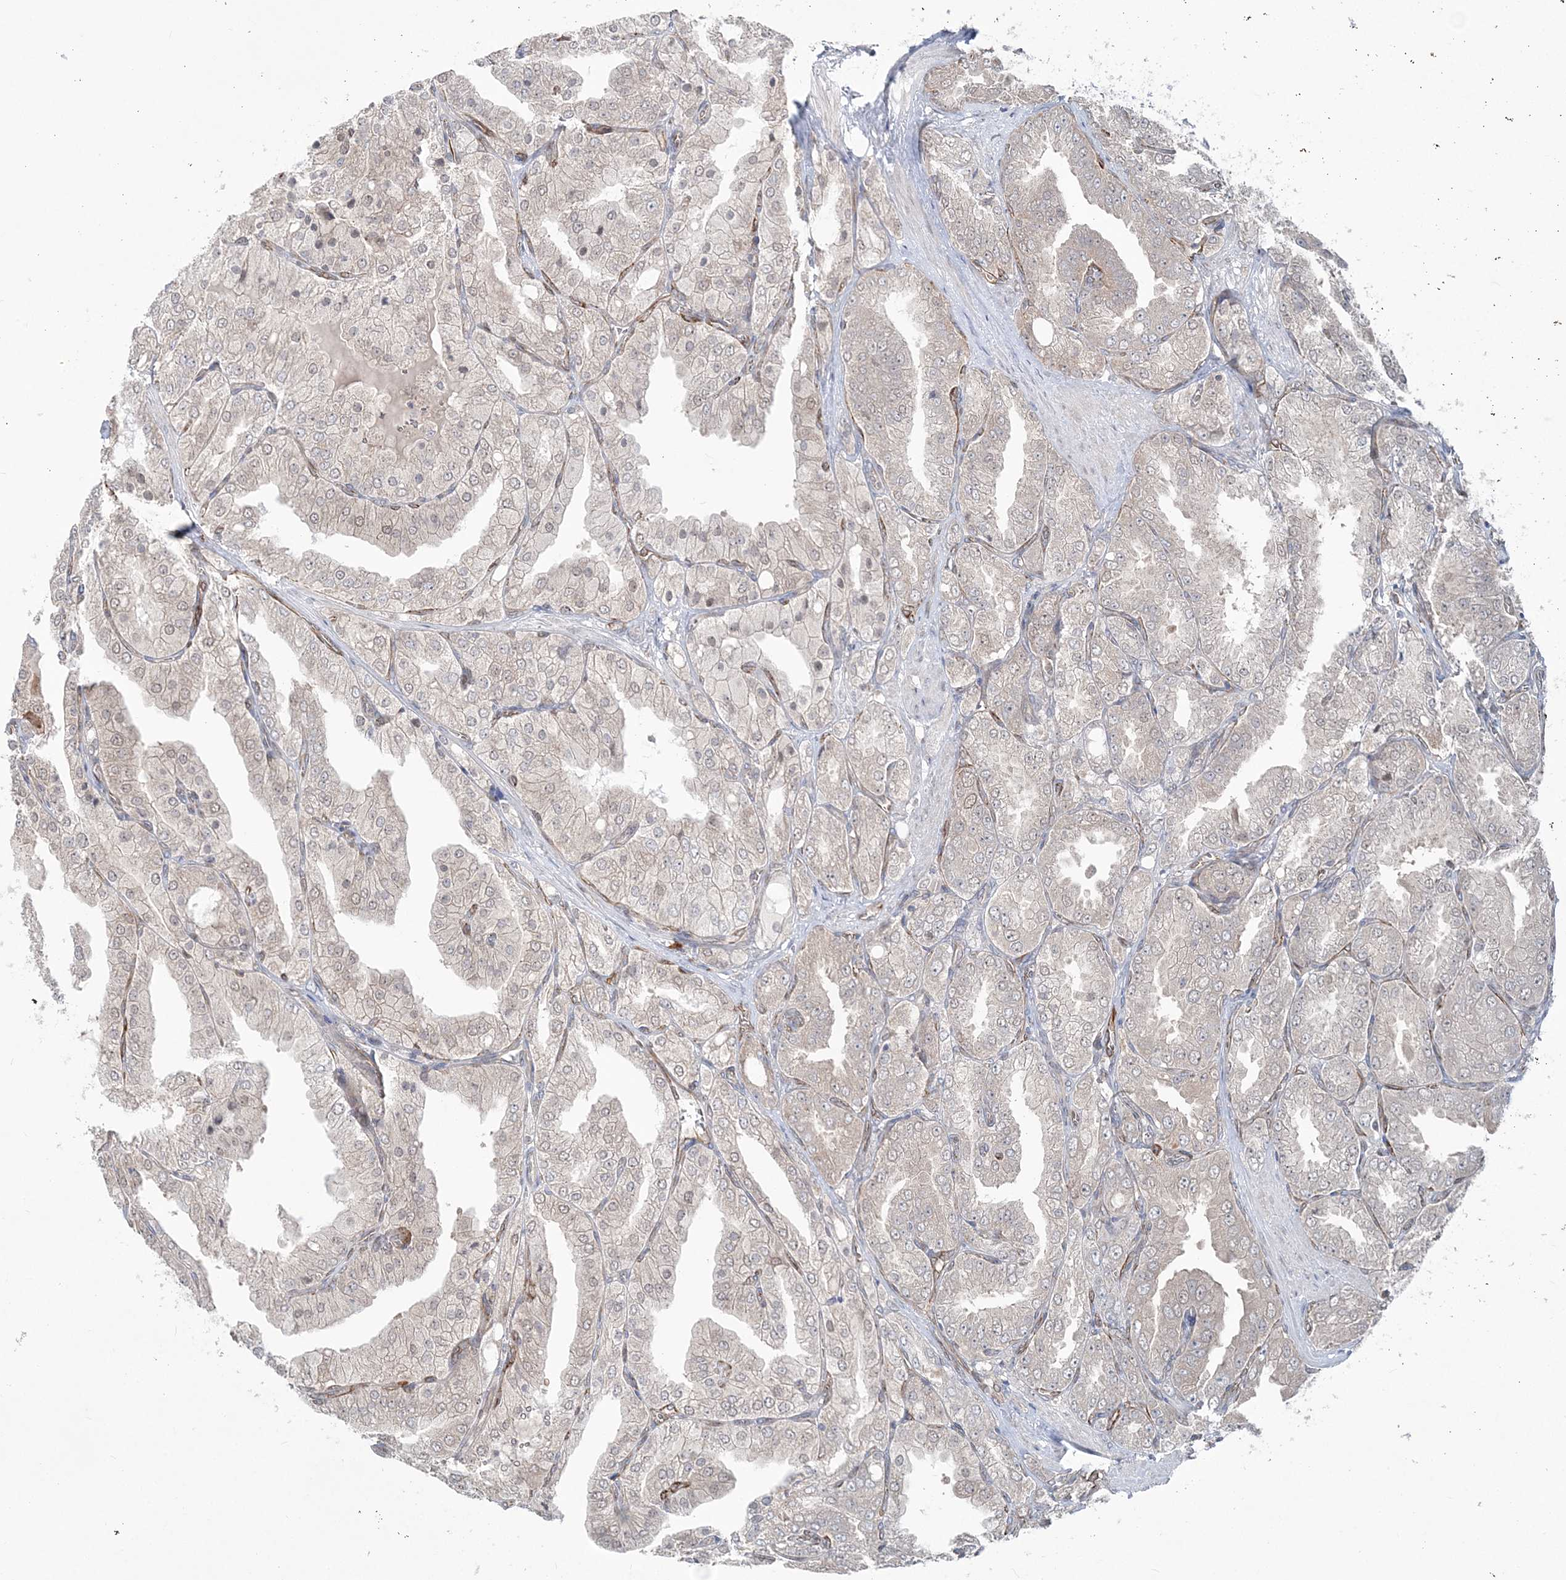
{"staining": {"intensity": "moderate", "quantity": "<25%", "location": "nuclear"}, "tissue": "prostate cancer", "cell_type": "Tumor cells", "image_type": "cancer", "snomed": [{"axis": "morphology", "description": "Adenocarcinoma, High grade"}, {"axis": "topography", "description": "Prostate"}], "caption": "This image displays IHC staining of adenocarcinoma (high-grade) (prostate), with low moderate nuclear staining in approximately <25% of tumor cells.", "gene": "DHX57", "patient": {"sex": "male", "age": 50}}